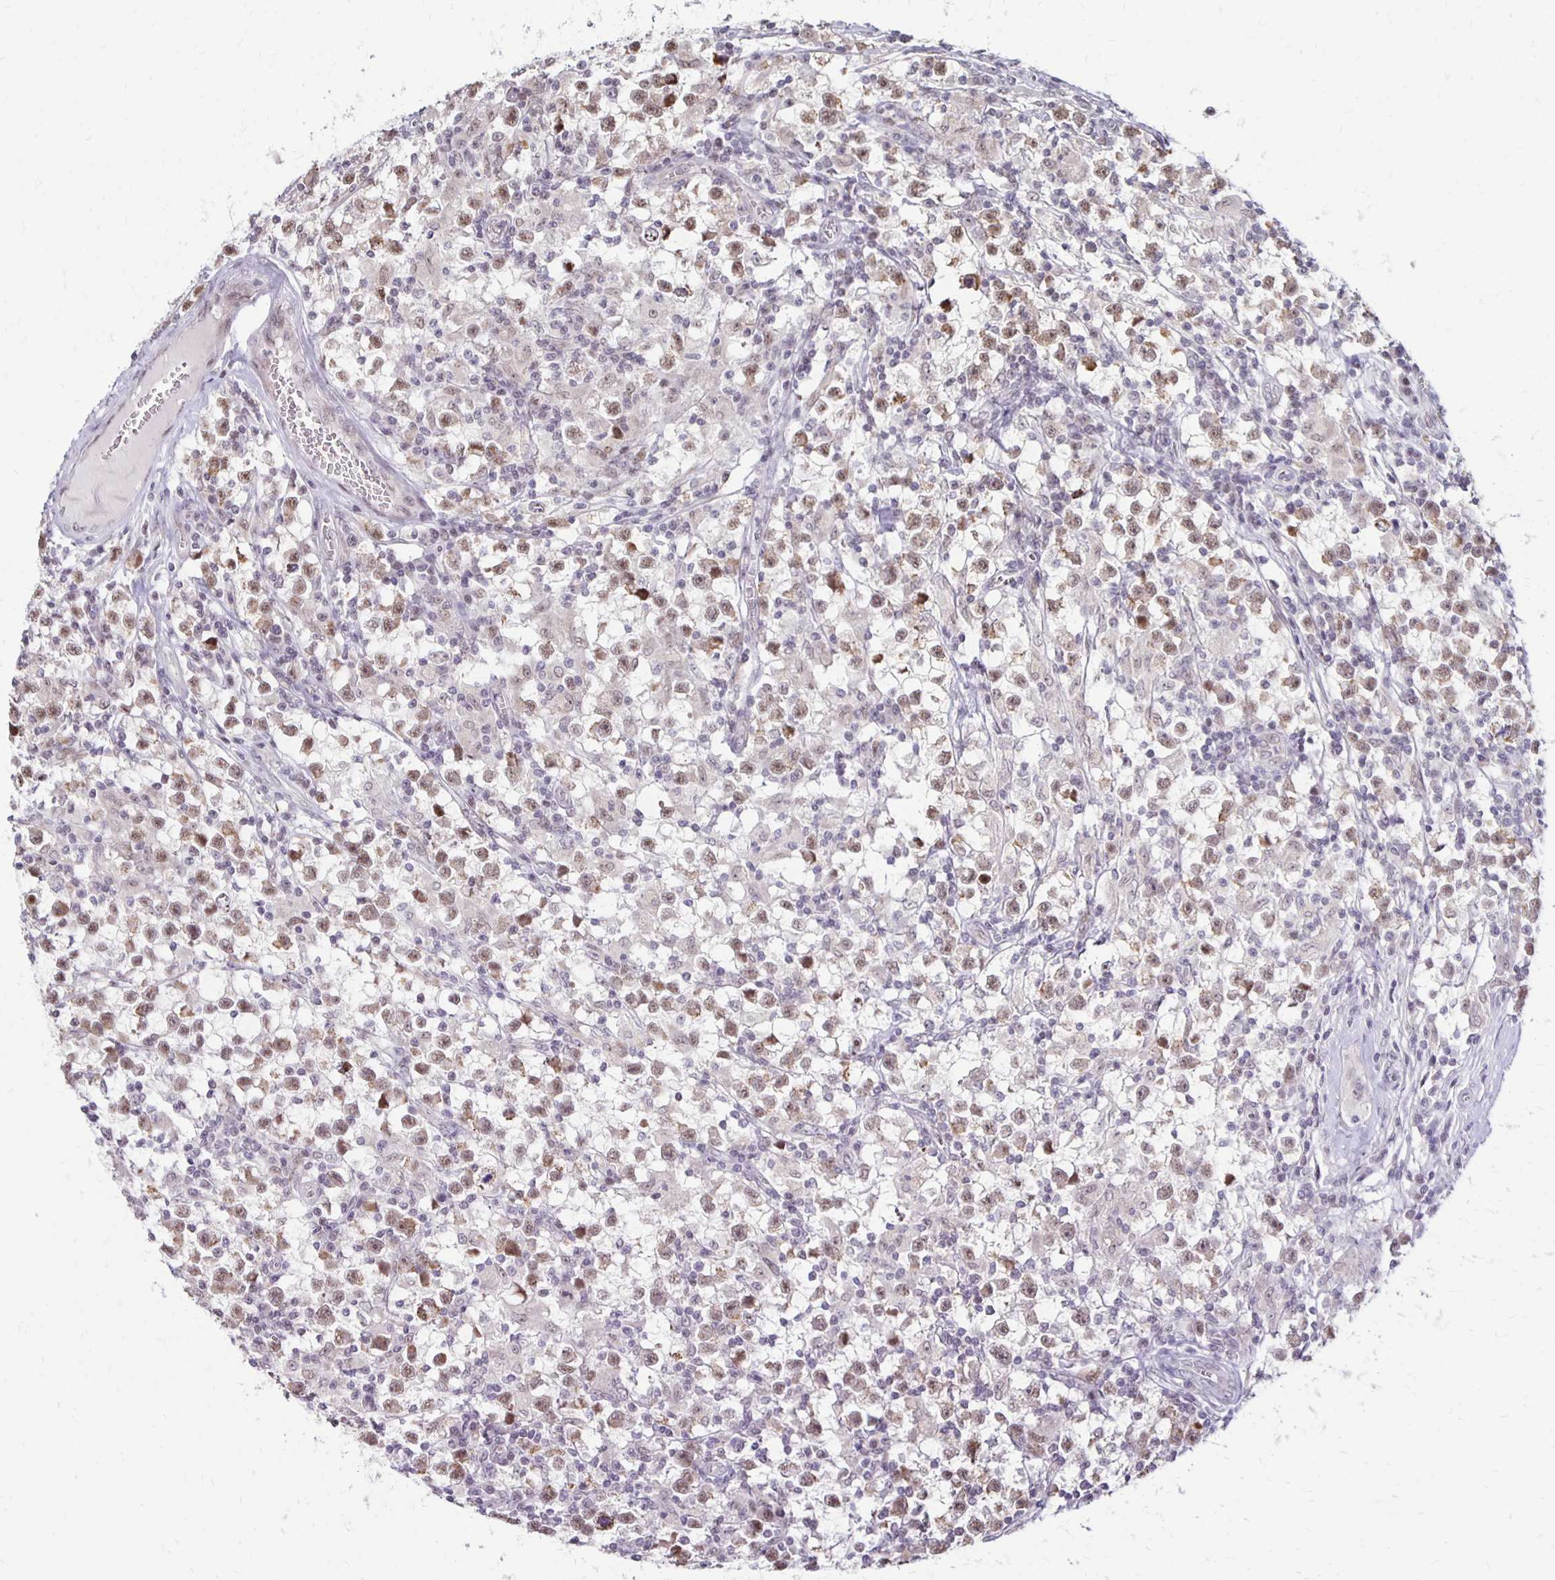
{"staining": {"intensity": "weak", "quantity": "25%-75%", "location": "nuclear"}, "tissue": "testis cancer", "cell_type": "Tumor cells", "image_type": "cancer", "snomed": [{"axis": "morphology", "description": "Seminoma, NOS"}, {"axis": "topography", "description": "Testis"}], "caption": "Seminoma (testis) stained with a protein marker shows weak staining in tumor cells.", "gene": "DAGLA", "patient": {"sex": "male", "age": 31}}